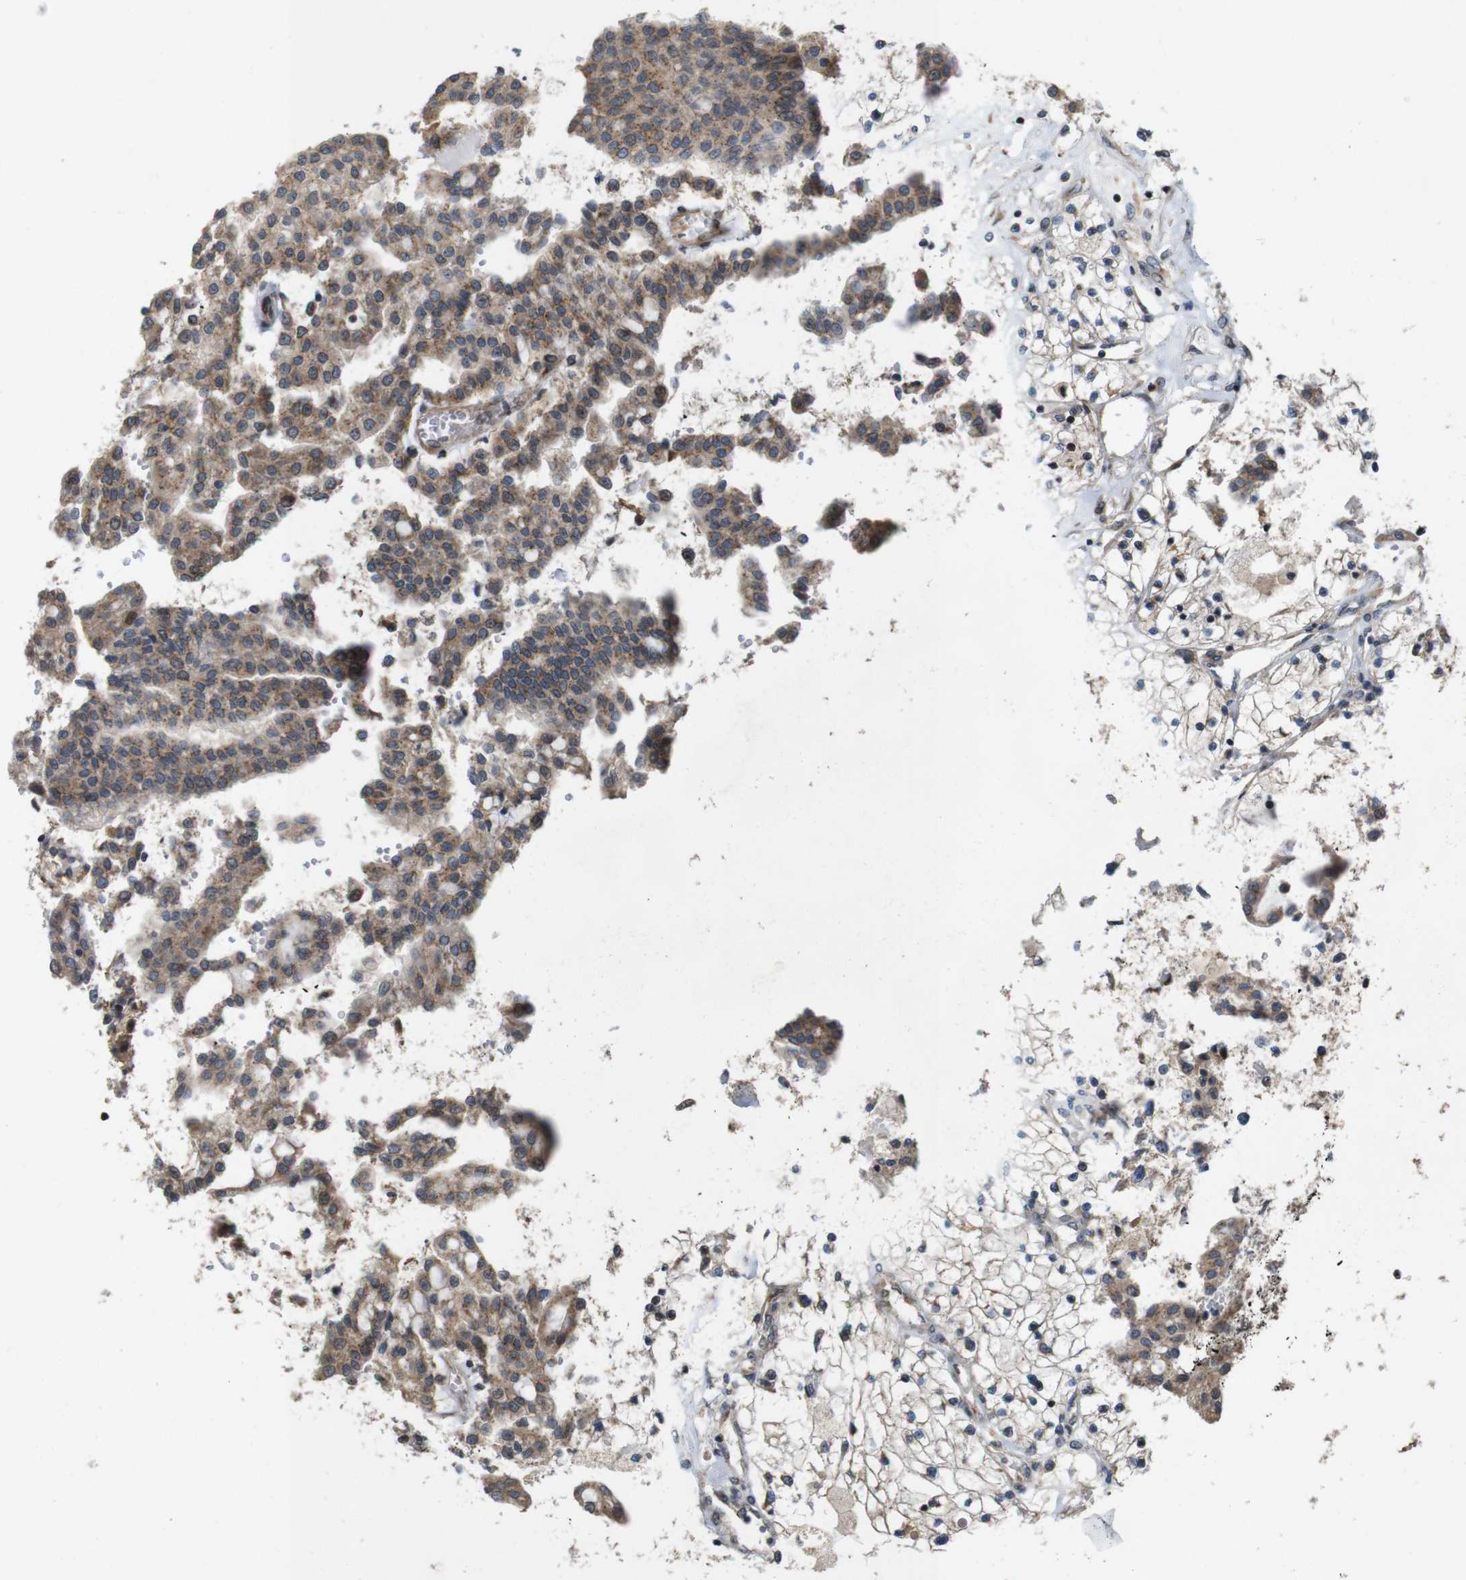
{"staining": {"intensity": "moderate", "quantity": ">75%", "location": "cytoplasmic/membranous"}, "tissue": "renal cancer", "cell_type": "Tumor cells", "image_type": "cancer", "snomed": [{"axis": "morphology", "description": "Adenocarcinoma, NOS"}, {"axis": "topography", "description": "Kidney"}], "caption": "High-power microscopy captured an immunohistochemistry micrograph of adenocarcinoma (renal), revealing moderate cytoplasmic/membranous expression in approximately >75% of tumor cells. Immunohistochemistry stains the protein of interest in brown and the nuclei are stained blue.", "gene": "EFCAB14", "patient": {"sex": "male", "age": 68}}